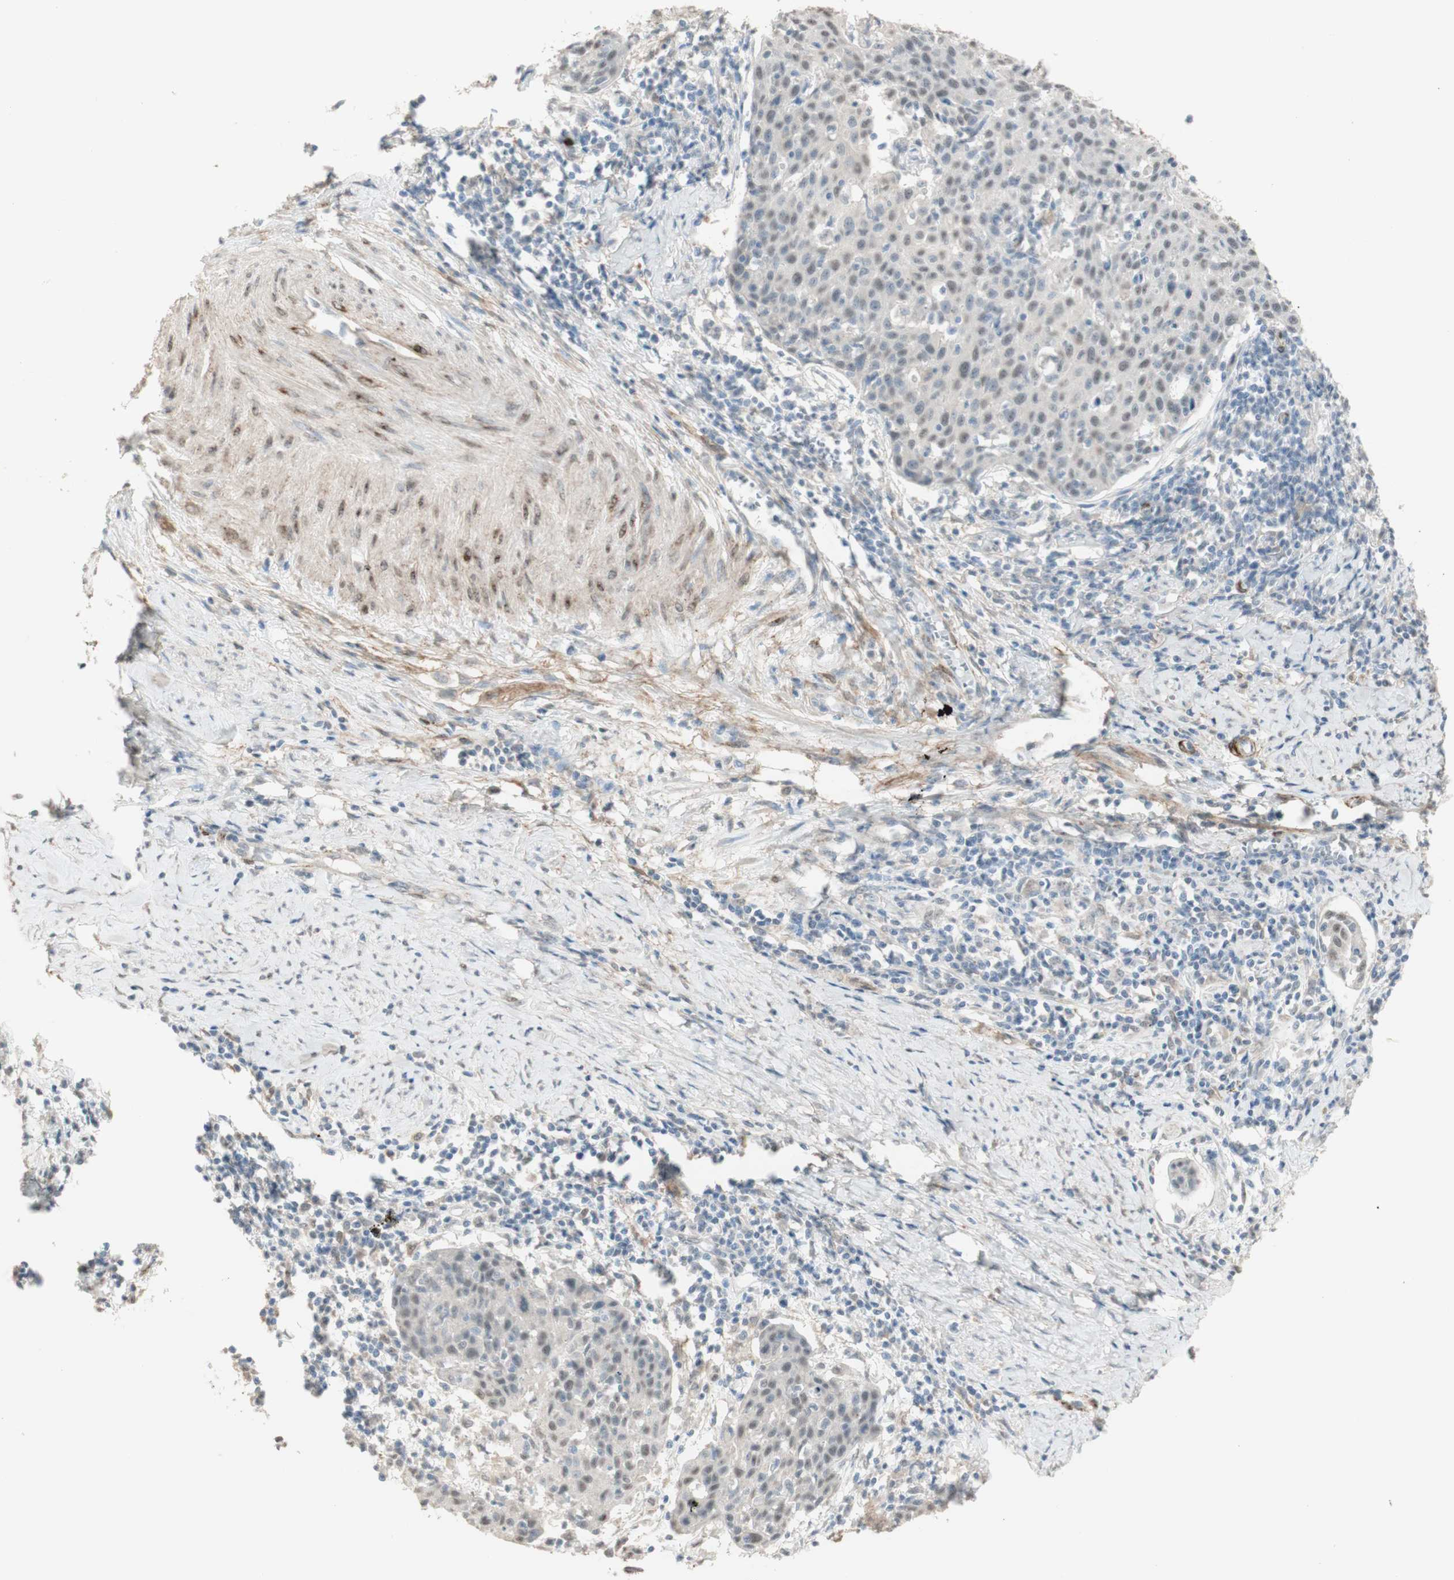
{"staining": {"intensity": "weak", "quantity": "25%-75%", "location": "nuclear"}, "tissue": "cervical cancer", "cell_type": "Tumor cells", "image_type": "cancer", "snomed": [{"axis": "morphology", "description": "Squamous cell carcinoma, NOS"}, {"axis": "topography", "description": "Cervix"}], "caption": "Cervical squamous cell carcinoma stained with a protein marker exhibits weak staining in tumor cells.", "gene": "MUC3A", "patient": {"sex": "female", "age": 38}}